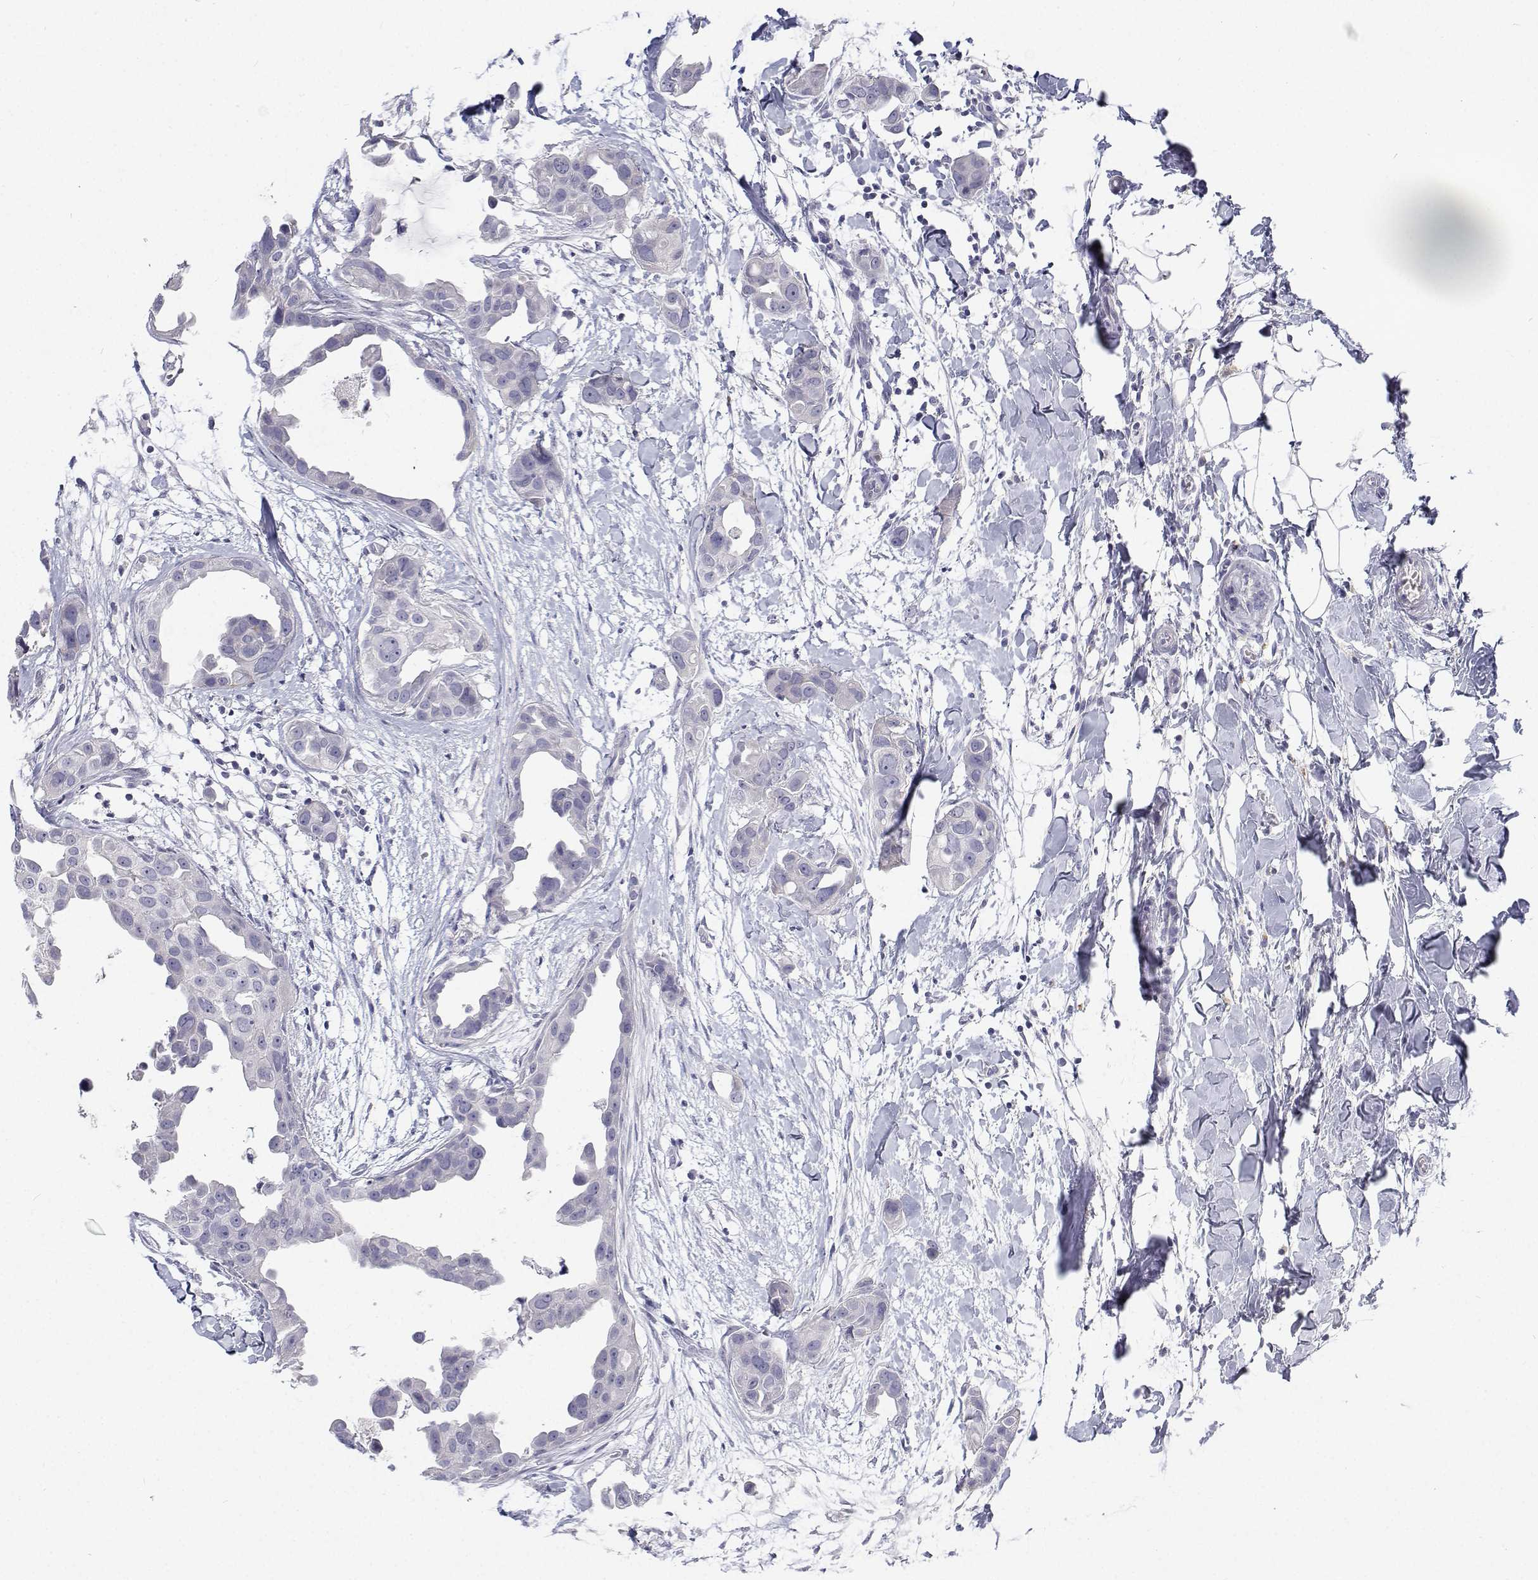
{"staining": {"intensity": "negative", "quantity": "none", "location": "none"}, "tissue": "breast cancer", "cell_type": "Tumor cells", "image_type": "cancer", "snomed": [{"axis": "morphology", "description": "Duct carcinoma"}, {"axis": "topography", "description": "Breast"}], "caption": "High magnification brightfield microscopy of breast invasive ductal carcinoma stained with DAB (brown) and counterstained with hematoxylin (blue): tumor cells show no significant staining.", "gene": "NCR2", "patient": {"sex": "female", "age": 38}}